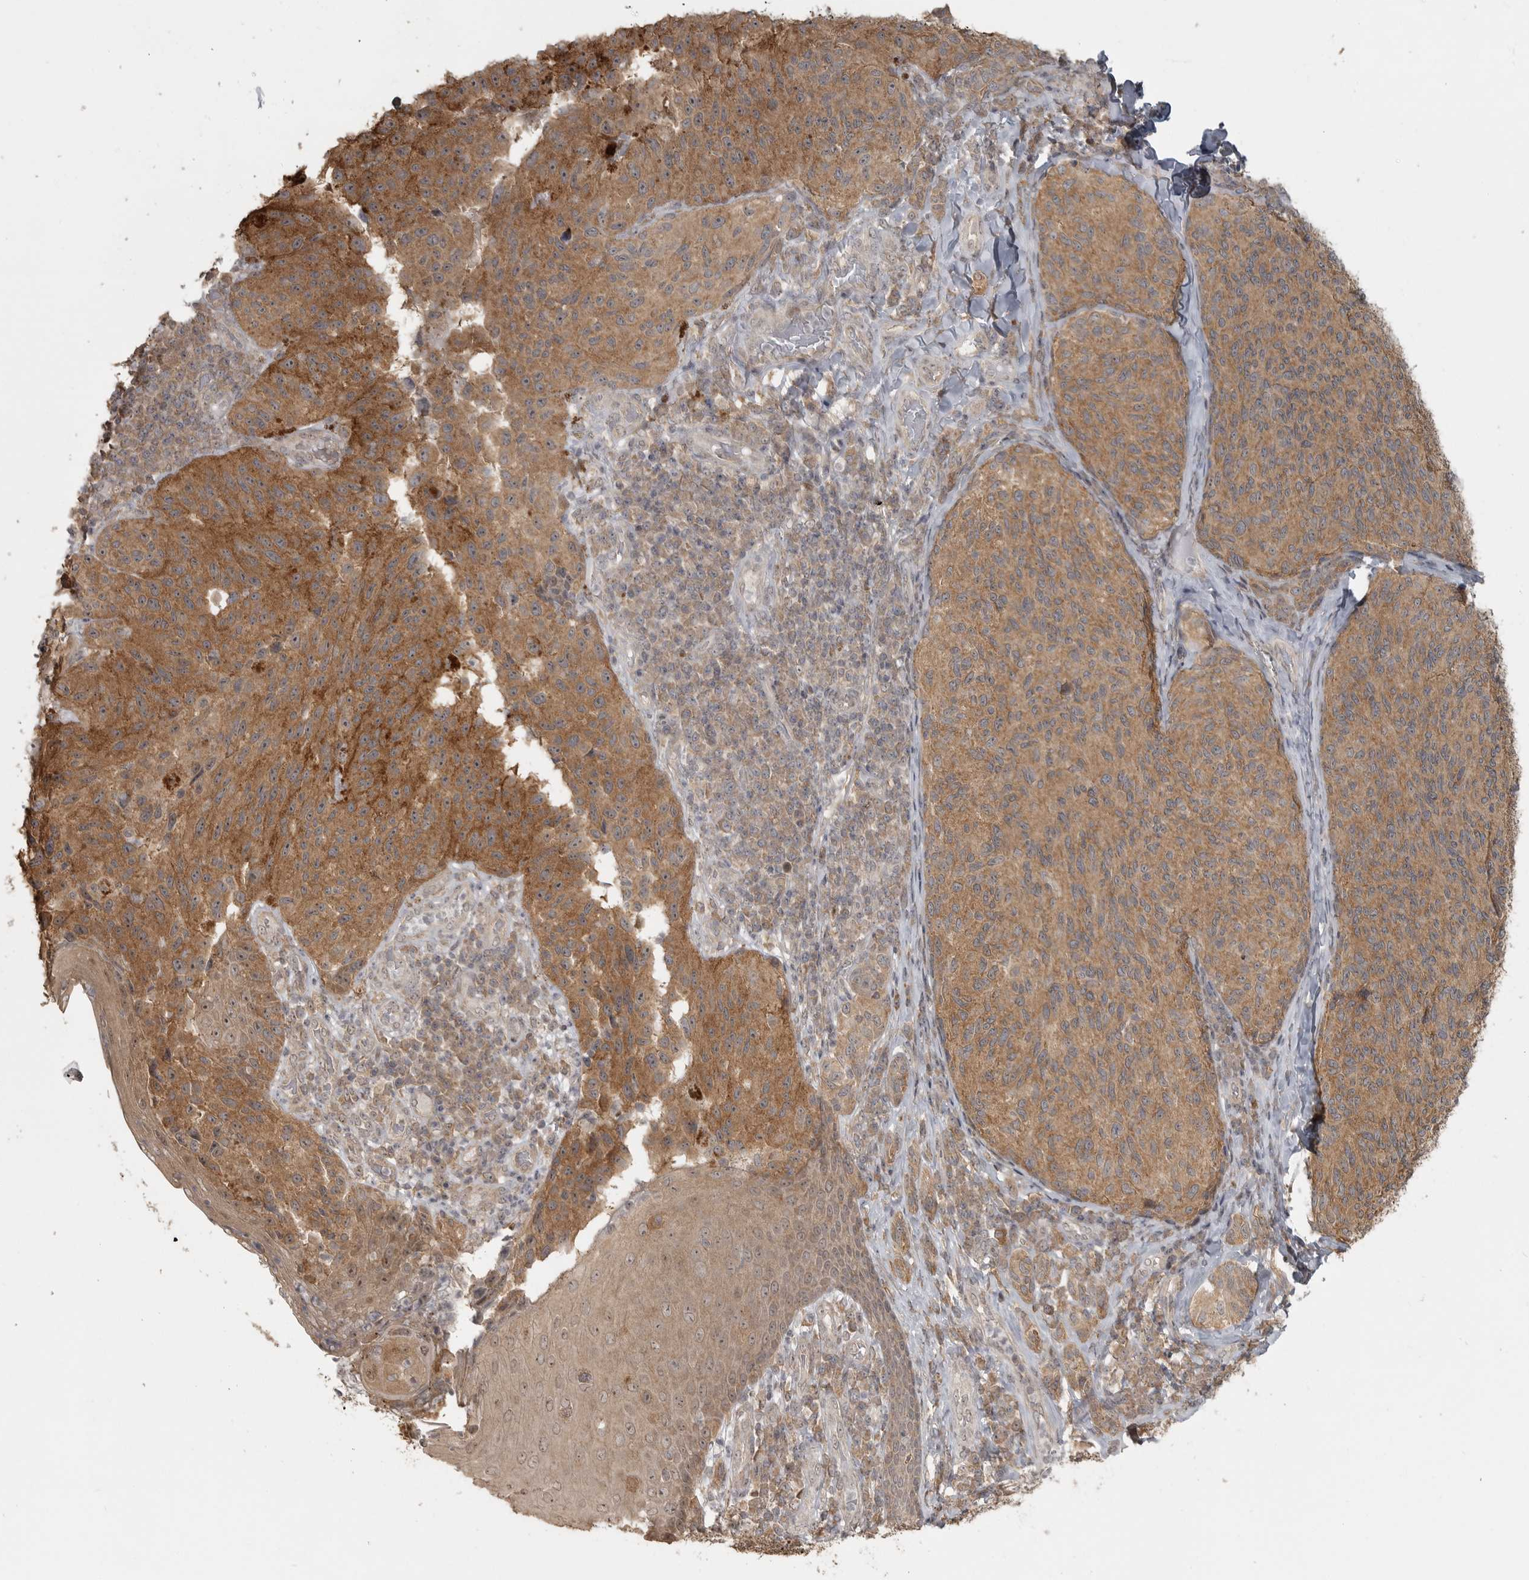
{"staining": {"intensity": "moderate", "quantity": ">75%", "location": "cytoplasmic/membranous"}, "tissue": "melanoma", "cell_type": "Tumor cells", "image_type": "cancer", "snomed": [{"axis": "morphology", "description": "Malignant melanoma, NOS"}, {"axis": "topography", "description": "Skin"}], "caption": "Immunohistochemical staining of human malignant melanoma reveals moderate cytoplasmic/membranous protein expression in approximately >75% of tumor cells.", "gene": "LLGL1", "patient": {"sex": "female", "age": 73}}